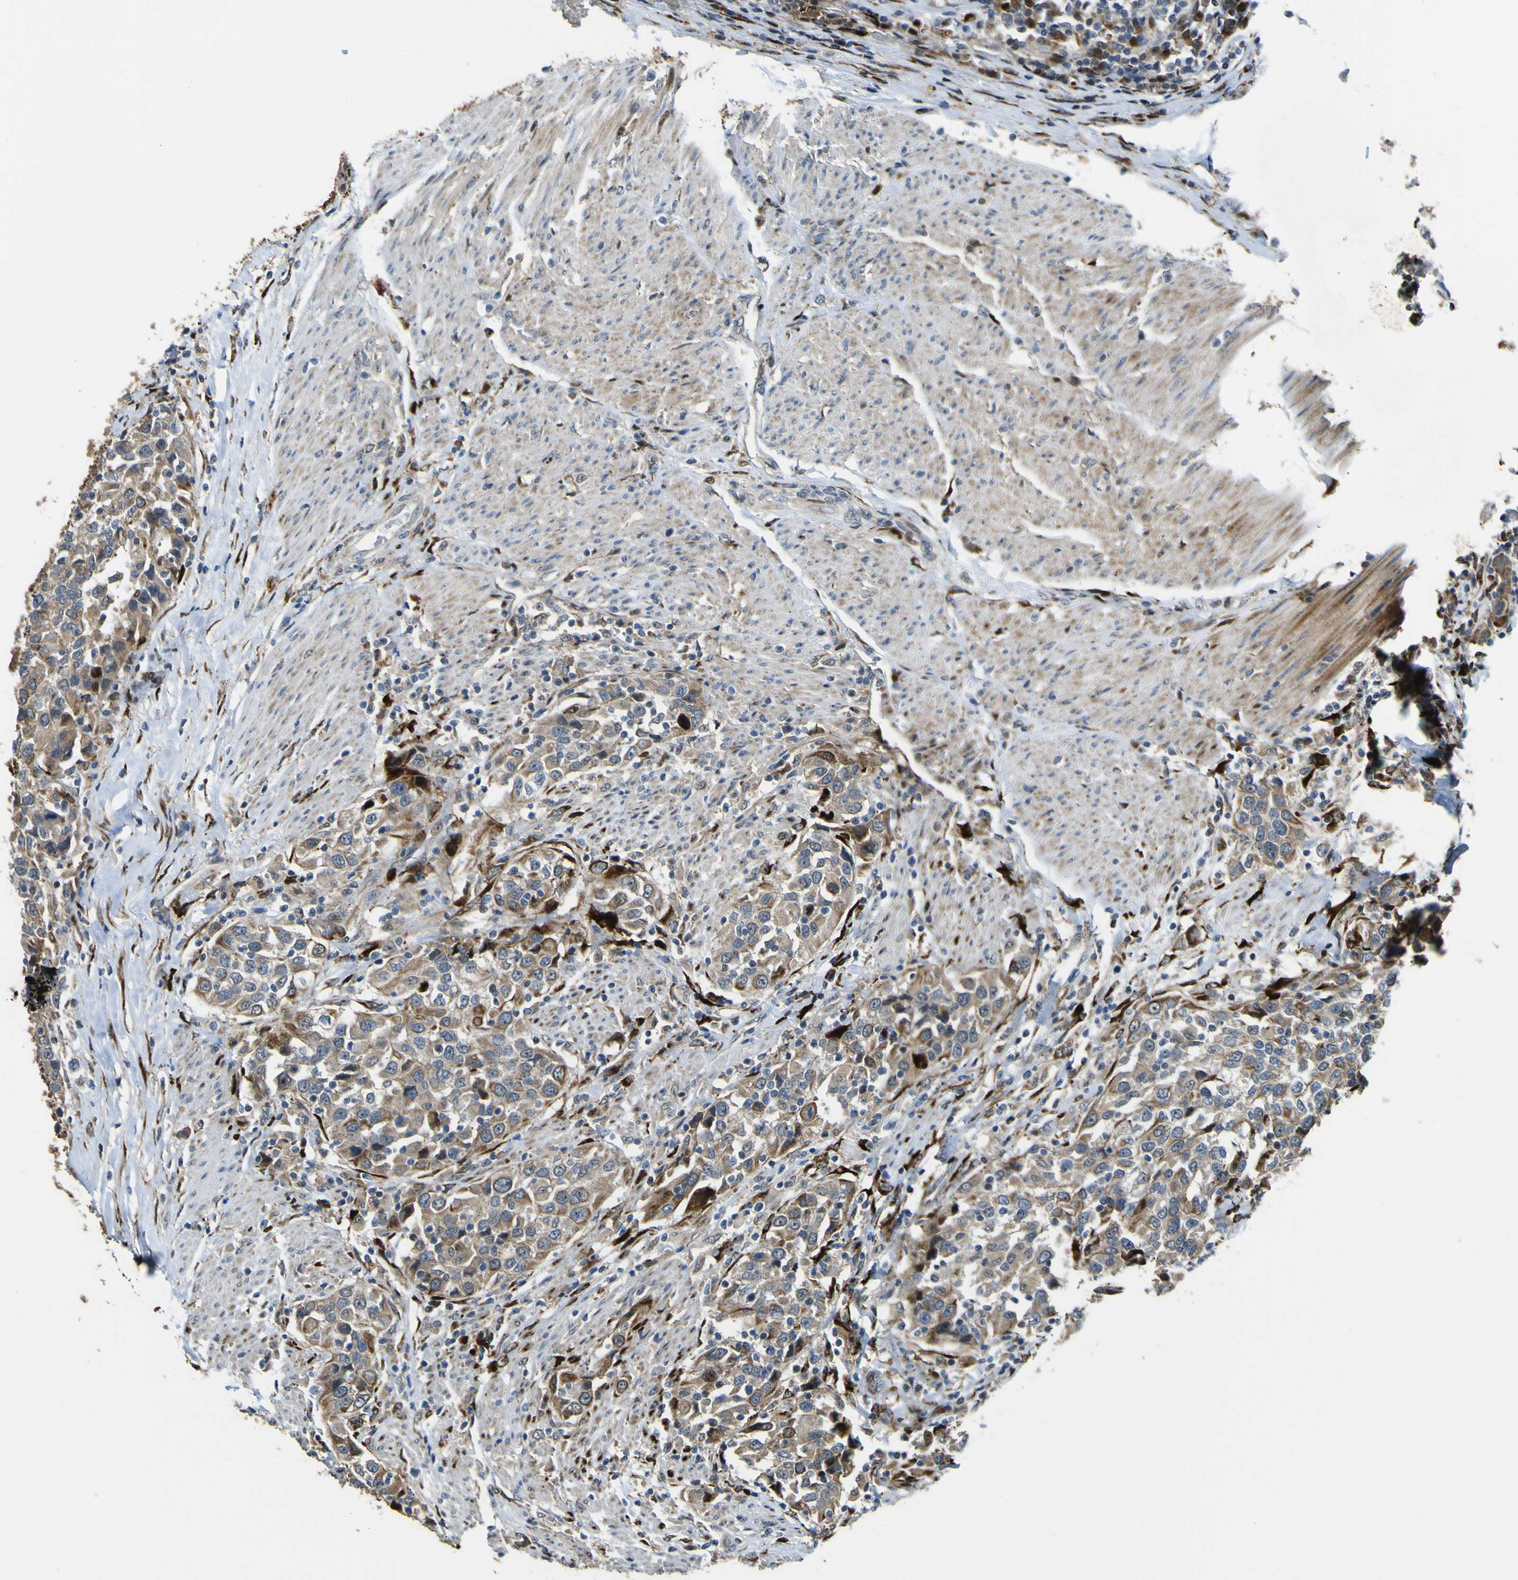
{"staining": {"intensity": "moderate", "quantity": ">75%", "location": "cytoplasmic/membranous"}, "tissue": "urothelial cancer", "cell_type": "Tumor cells", "image_type": "cancer", "snomed": [{"axis": "morphology", "description": "Urothelial carcinoma, High grade"}, {"axis": "topography", "description": "Urinary bladder"}], "caption": "Protein analysis of urothelial cancer tissue reveals moderate cytoplasmic/membranous positivity in approximately >75% of tumor cells. The staining was performed using DAB (3,3'-diaminobenzidine), with brown indicating positive protein expression. Nuclei are stained blue with hematoxylin.", "gene": "LBHD1", "patient": {"sex": "female", "age": 80}}